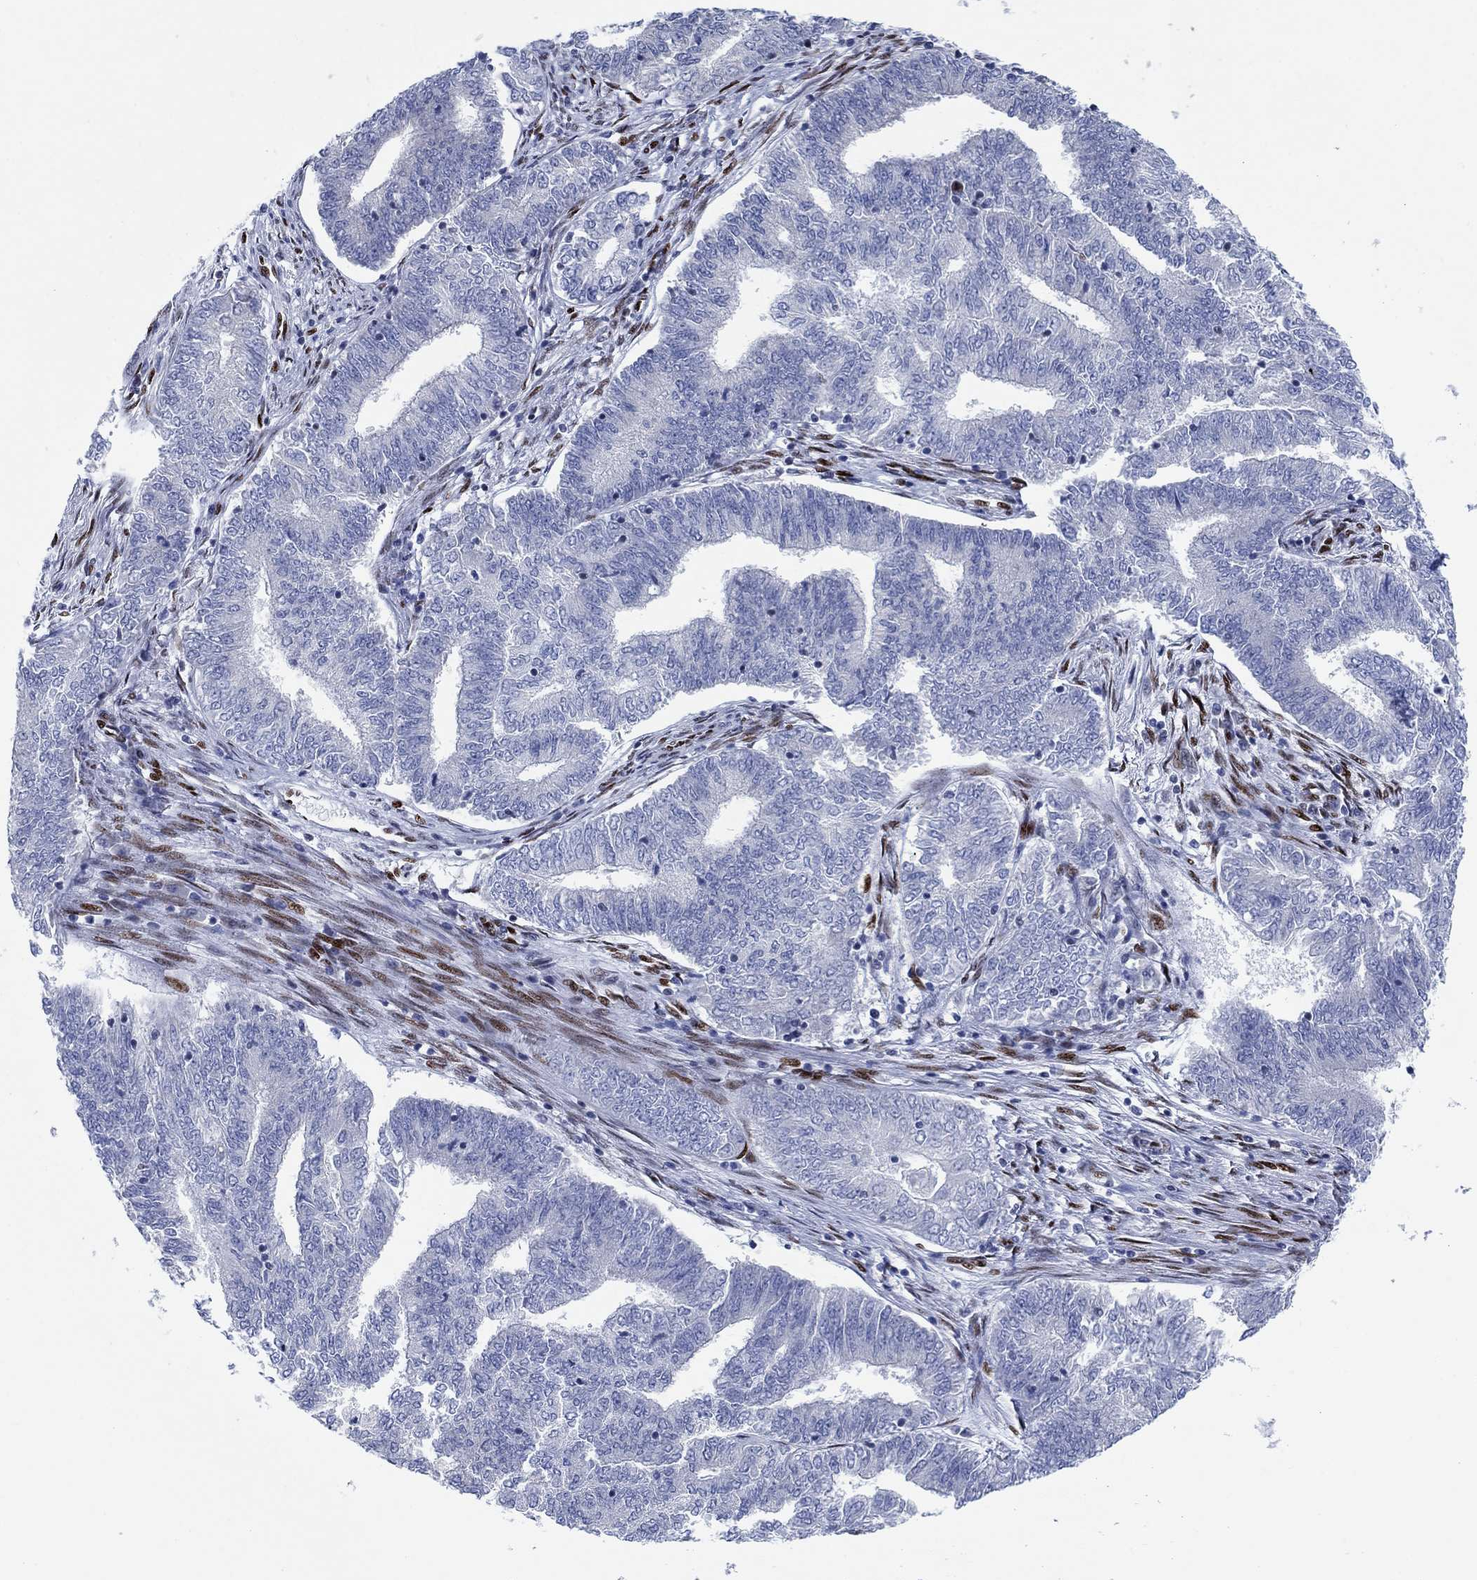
{"staining": {"intensity": "negative", "quantity": "none", "location": "none"}, "tissue": "endometrial cancer", "cell_type": "Tumor cells", "image_type": "cancer", "snomed": [{"axis": "morphology", "description": "Adenocarcinoma, NOS"}, {"axis": "topography", "description": "Endometrium"}], "caption": "Immunohistochemistry image of human endometrial adenocarcinoma stained for a protein (brown), which displays no positivity in tumor cells.", "gene": "ZEB1", "patient": {"sex": "female", "age": 62}}